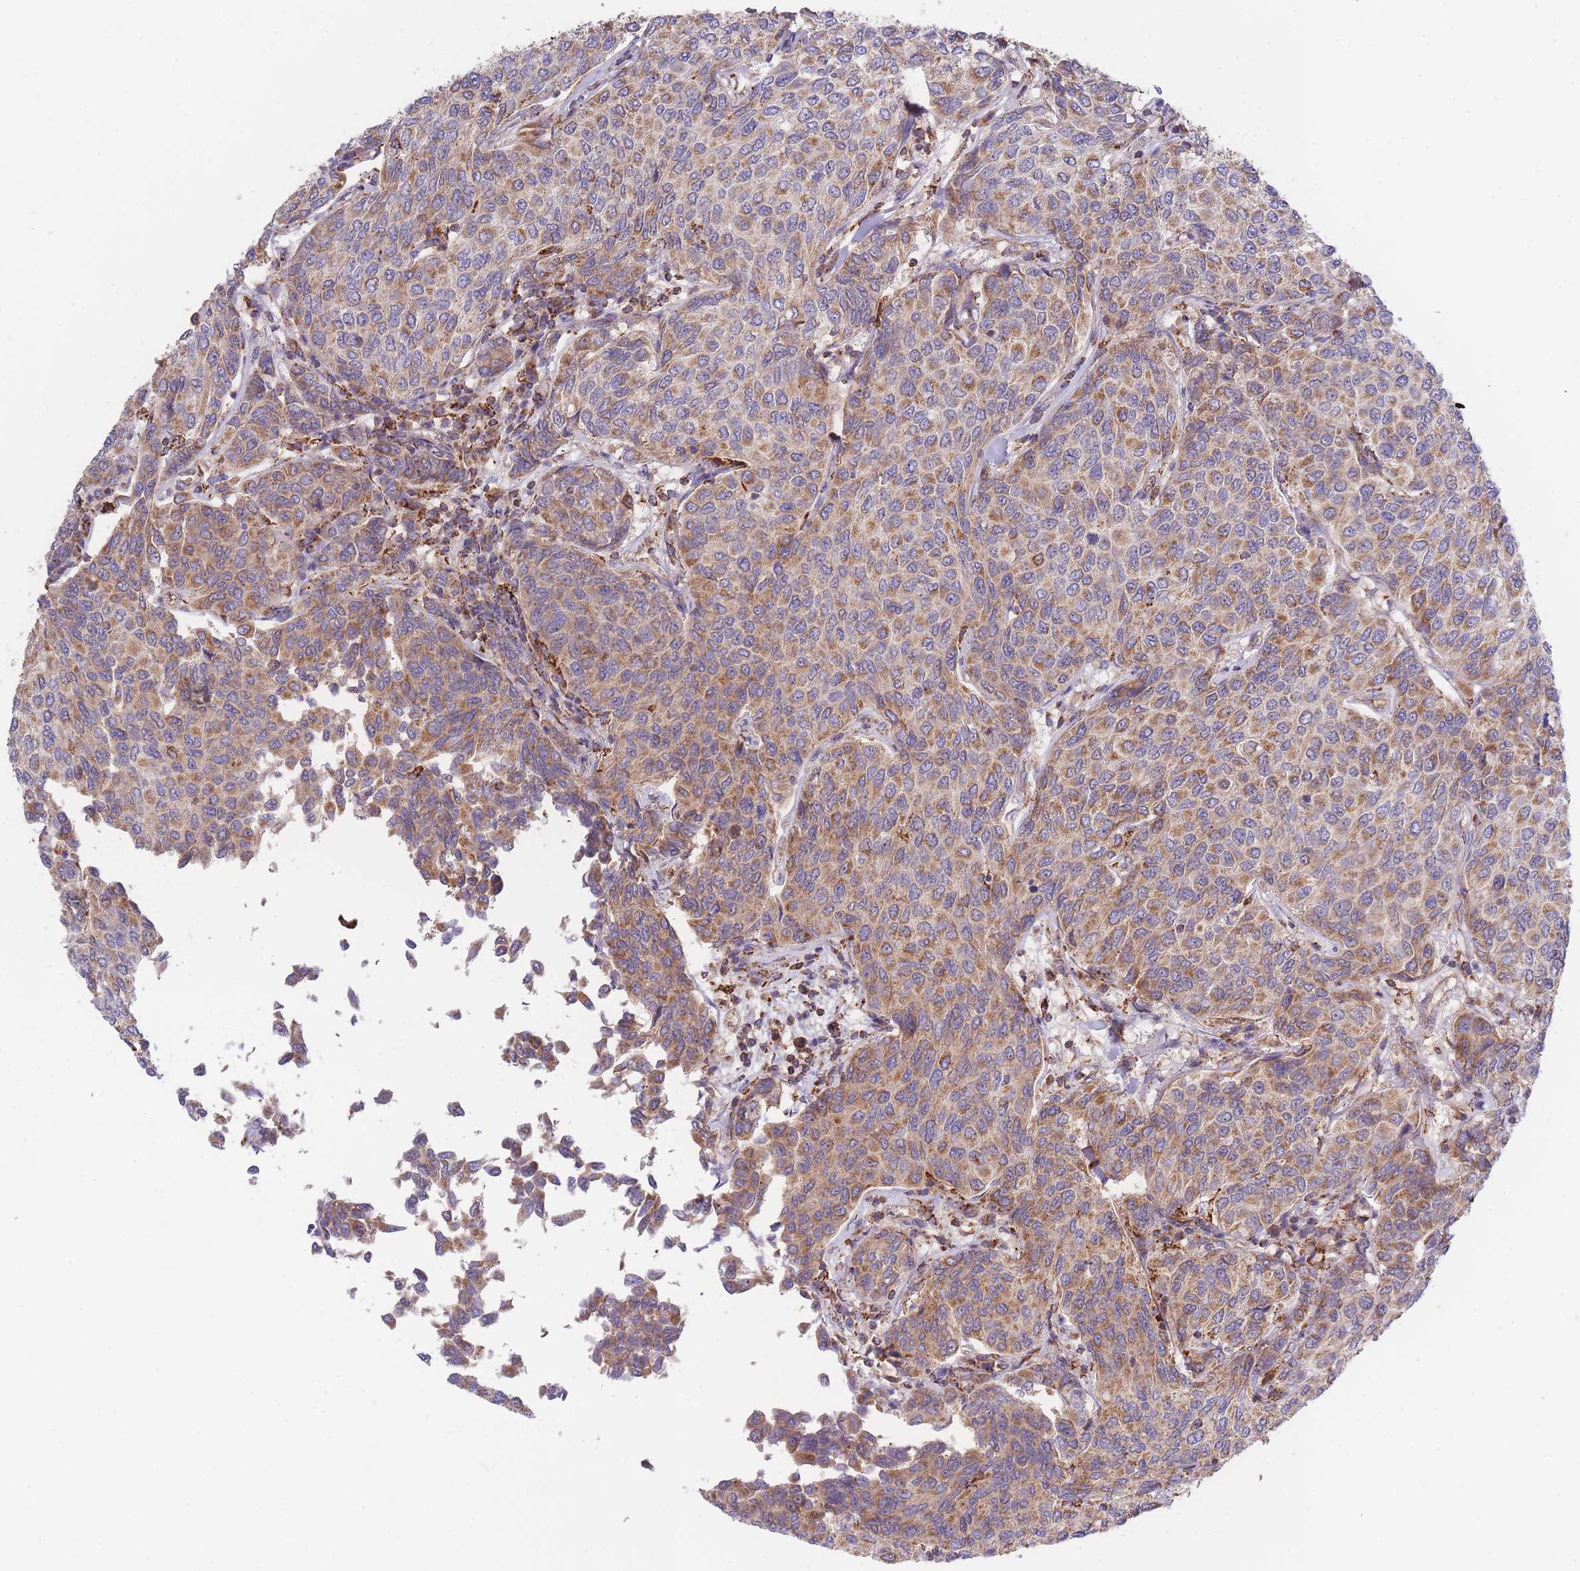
{"staining": {"intensity": "moderate", "quantity": ">75%", "location": "cytoplasmic/membranous"}, "tissue": "breast cancer", "cell_type": "Tumor cells", "image_type": "cancer", "snomed": [{"axis": "morphology", "description": "Duct carcinoma"}, {"axis": "topography", "description": "Breast"}], "caption": "High-magnification brightfield microscopy of infiltrating ductal carcinoma (breast) stained with DAB (brown) and counterstained with hematoxylin (blue). tumor cells exhibit moderate cytoplasmic/membranous expression is appreciated in approximately>75% of cells.", "gene": "MRPL17", "patient": {"sex": "female", "age": 55}}